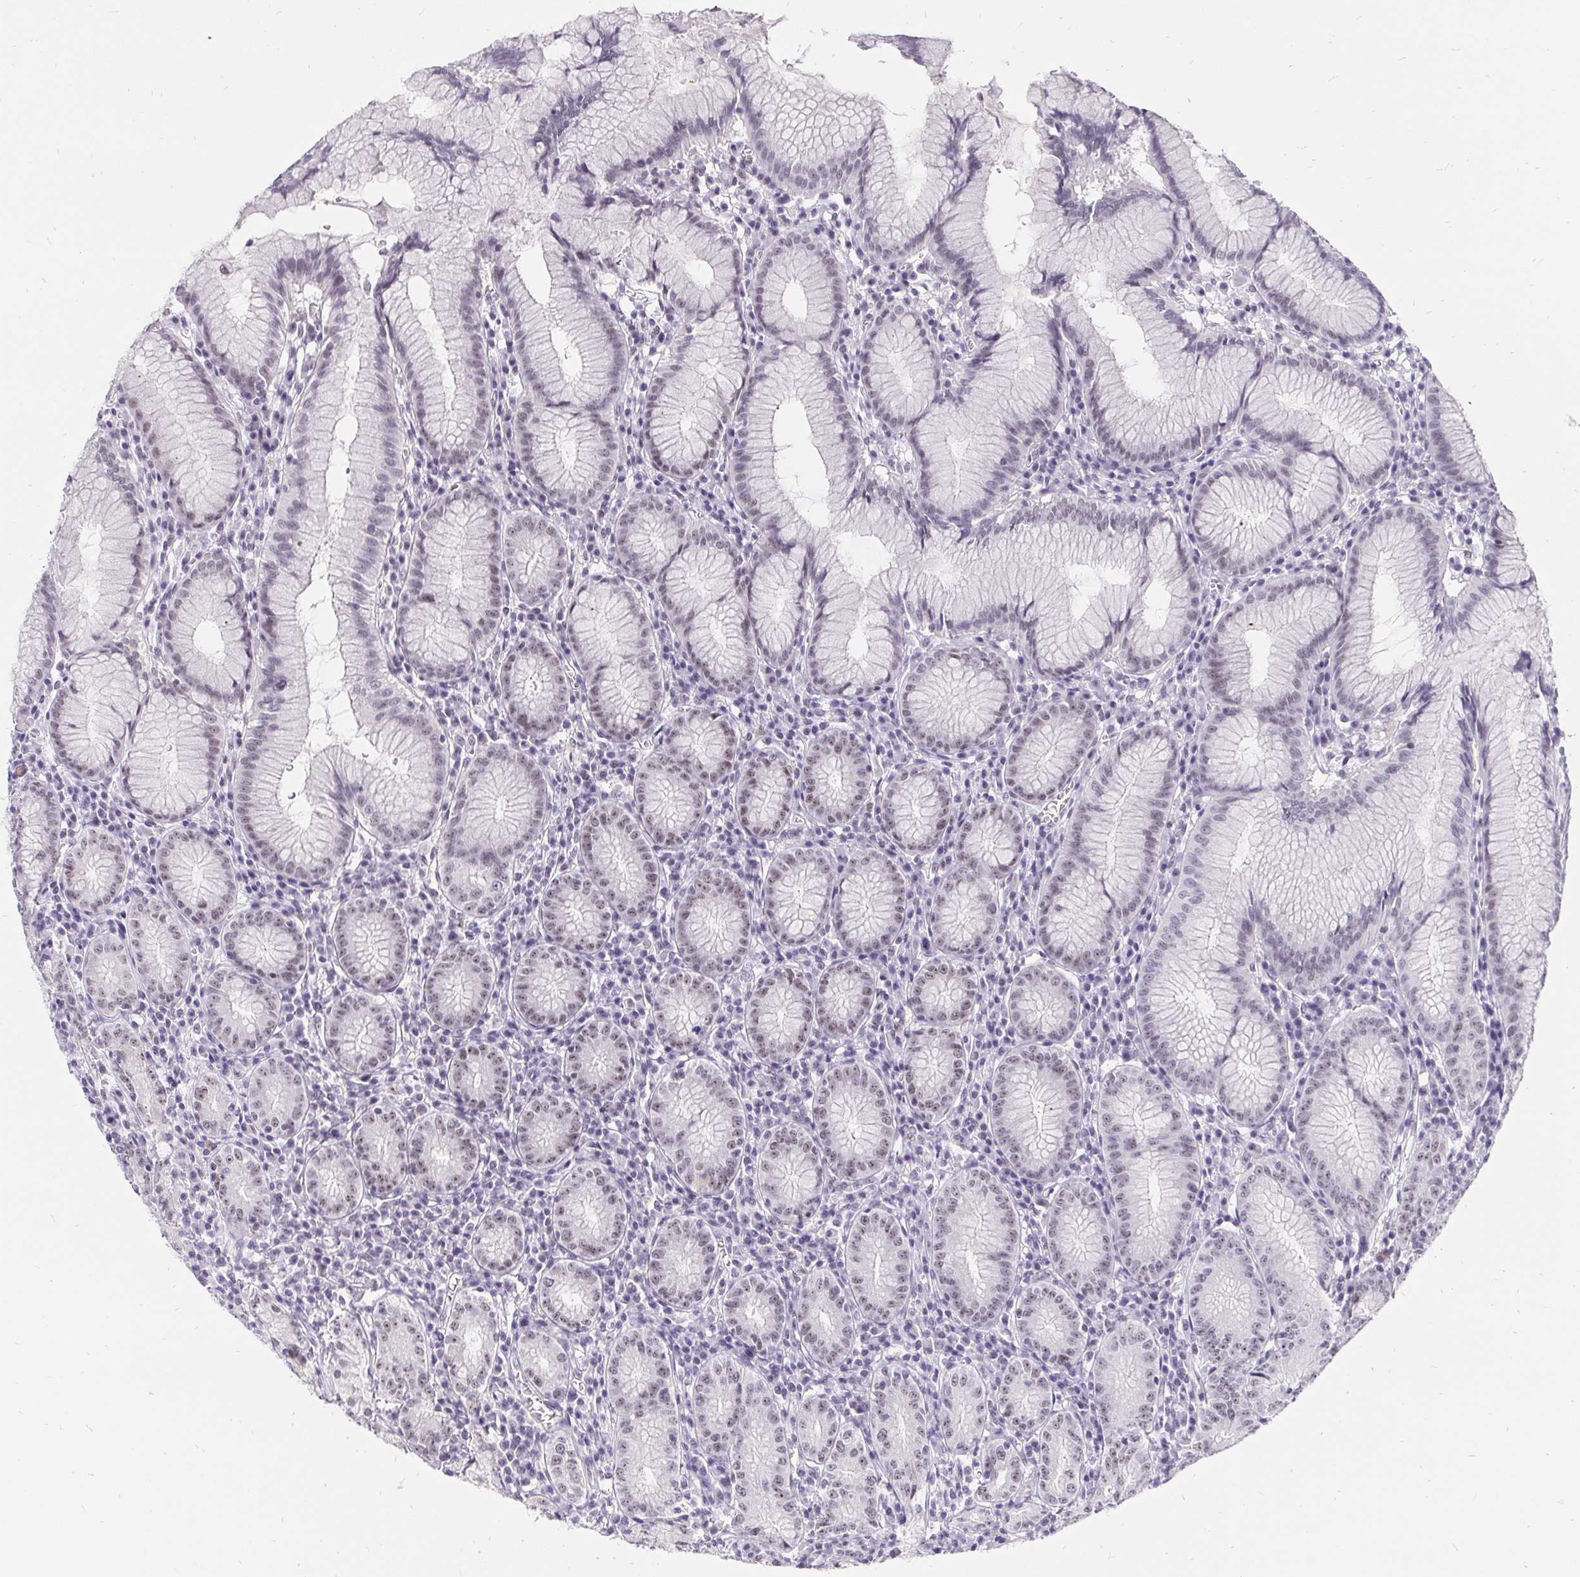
{"staining": {"intensity": "weak", "quantity": "25%-75%", "location": "nuclear"}, "tissue": "stomach", "cell_type": "Glandular cells", "image_type": "normal", "snomed": [{"axis": "morphology", "description": "Normal tissue, NOS"}, {"axis": "topography", "description": "Stomach"}], "caption": "Glandular cells reveal low levels of weak nuclear expression in about 25%-75% of cells in normal human stomach.", "gene": "ZNF860", "patient": {"sex": "male", "age": 55}}